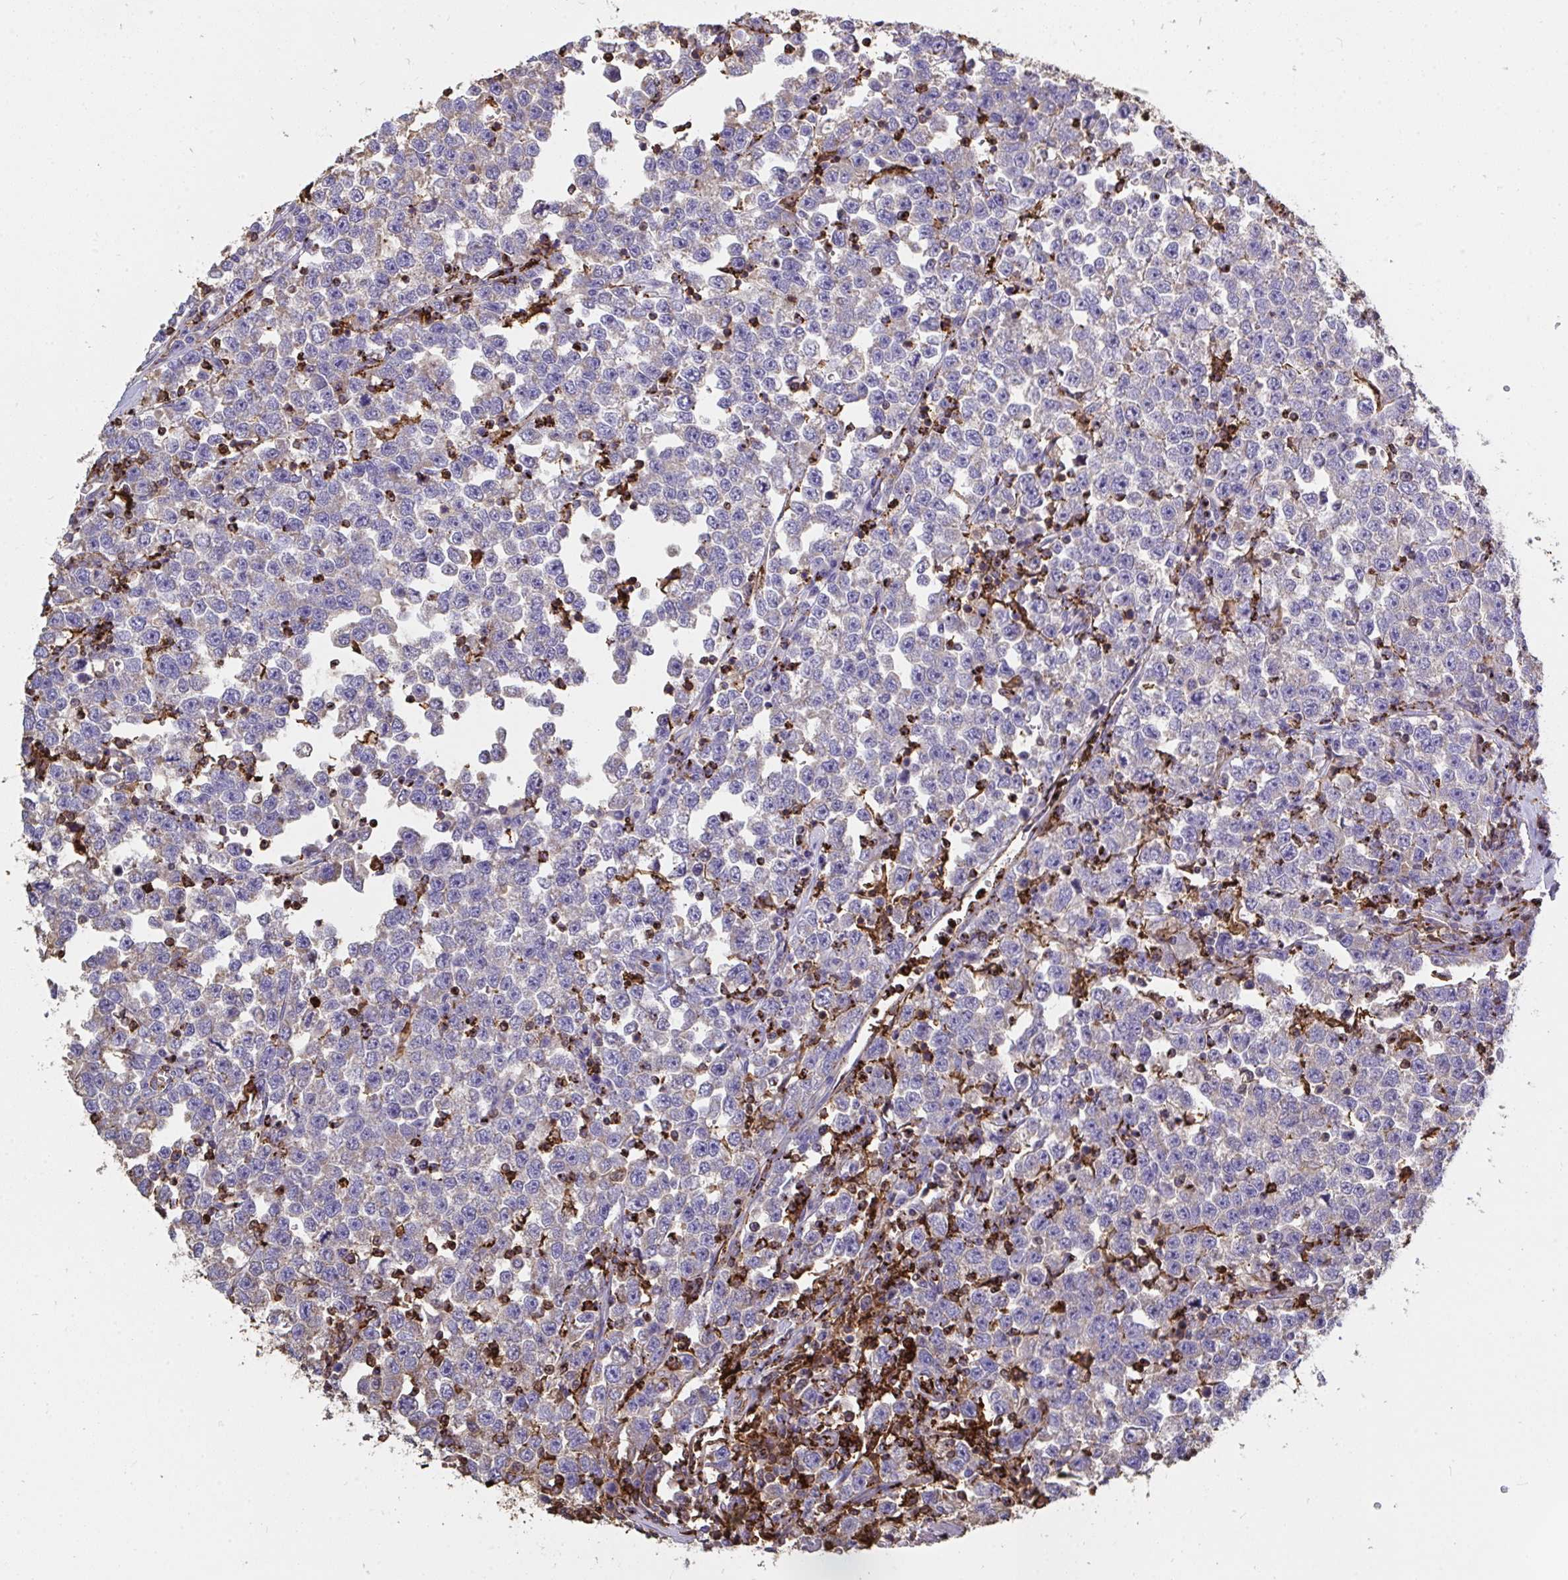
{"staining": {"intensity": "negative", "quantity": "none", "location": "none"}, "tissue": "testis cancer", "cell_type": "Tumor cells", "image_type": "cancer", "snomed": [{"axis": "morphology", "description": "Seminoma, NOS"}, {"axis": "topography", "description": "Testis"}], "caption": "An IHC histopathology image of testis seminoma is shown. There is no staining in tumor cells of testis seminoma. (DAB (3,3'-diaminobenzidine) immunohistochemistry (IHC), high magnification).", "gene": "CFL1", "patient": {"sex": "male", "age": 43}}